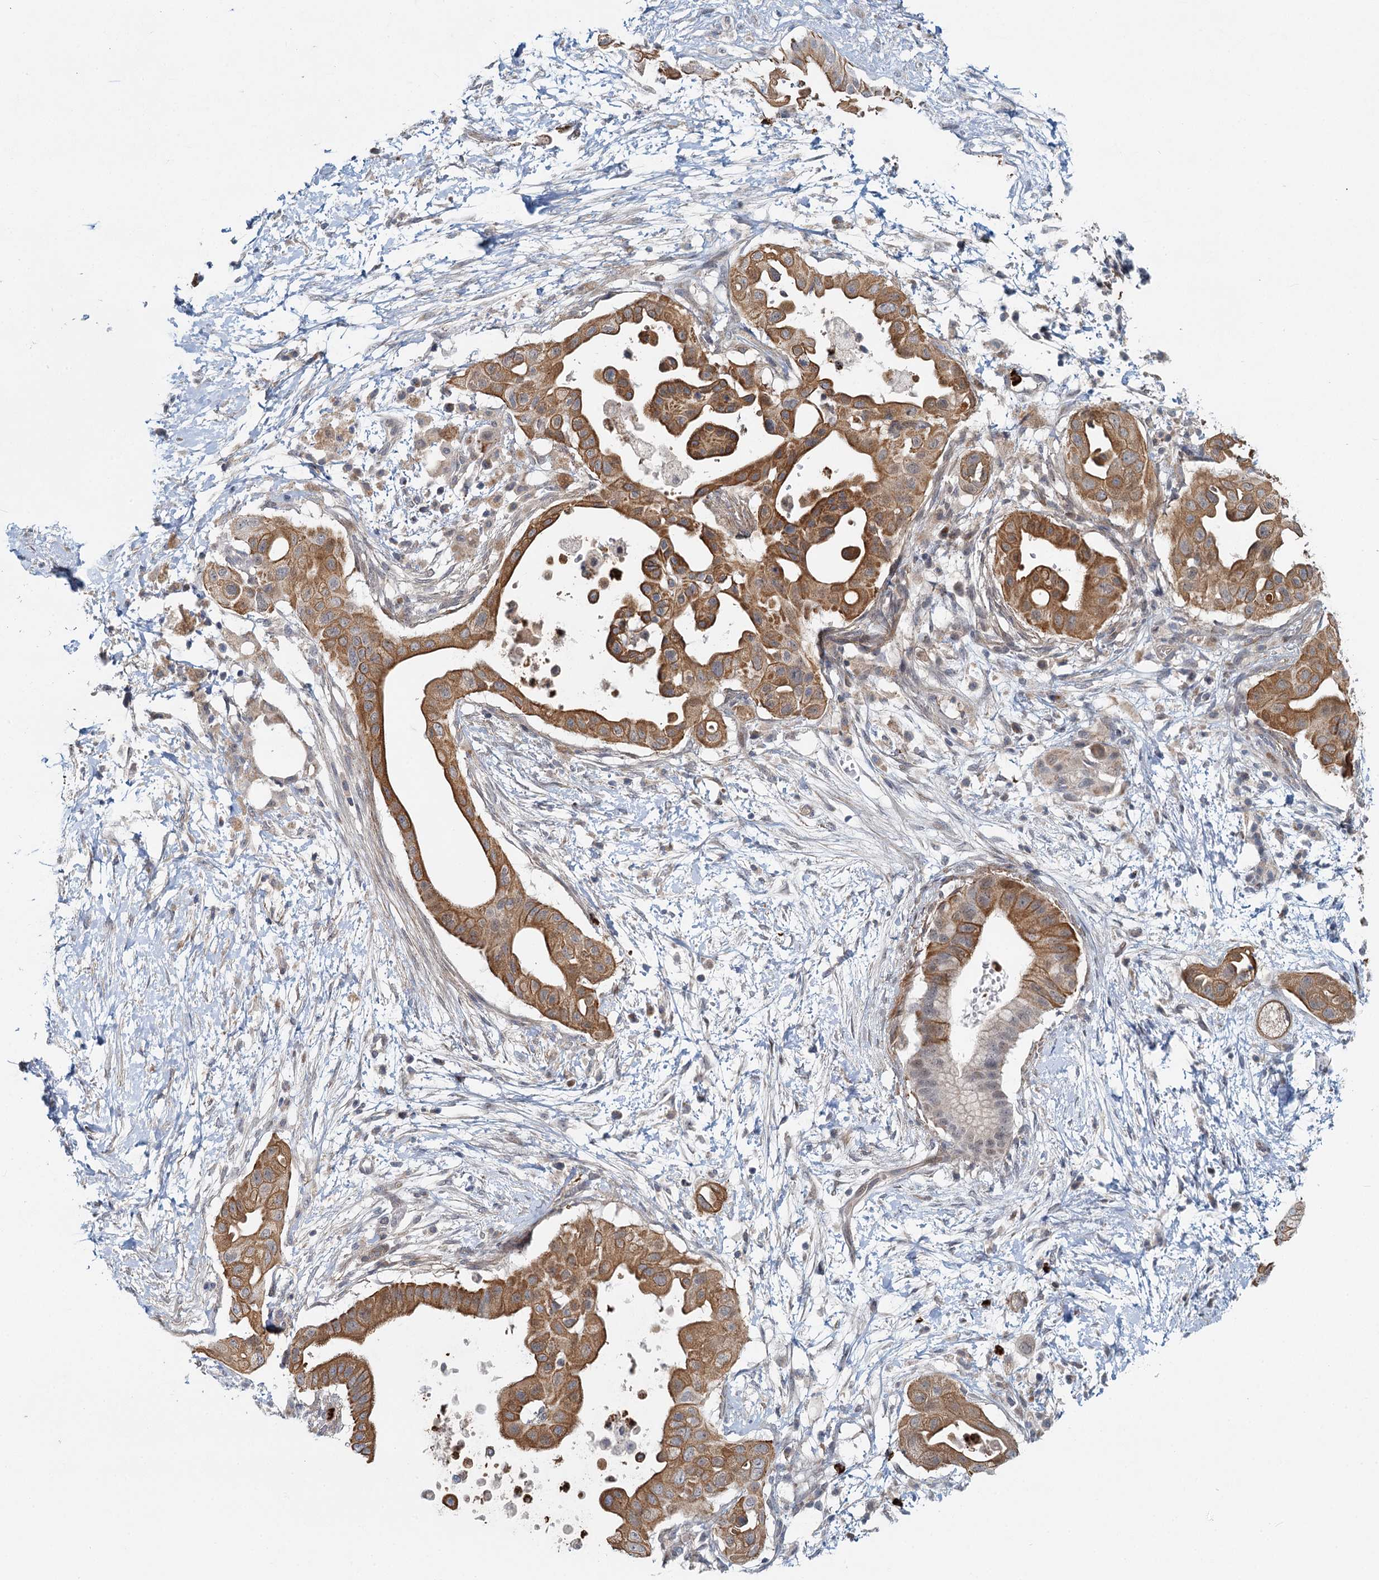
{"staining": {"intensity": "moderate", "quantity": ">75%", "location": "cytoplasmic/membranous"}, "tissue": "pancreatic cancer", "cell_type": "Tumor cells", "image_type": "cancer", "snomed": [{"axis": "morphology", "description": "Adenocarcinoma, NOS"}, {"axis": "topography", "description": "Pancreas"}], "caption": "A micrograph of human pancreatic adenocarcinoma stained for a protein shows moderate cytoplasmic/membranous brown staining in tumor cells. (DAB (3,3'-diaminobenzidine) IHC with brightfield microscopy, high magnification).", "gene": "ADCY2", "patient": {"sex": "male", "age": 68}}